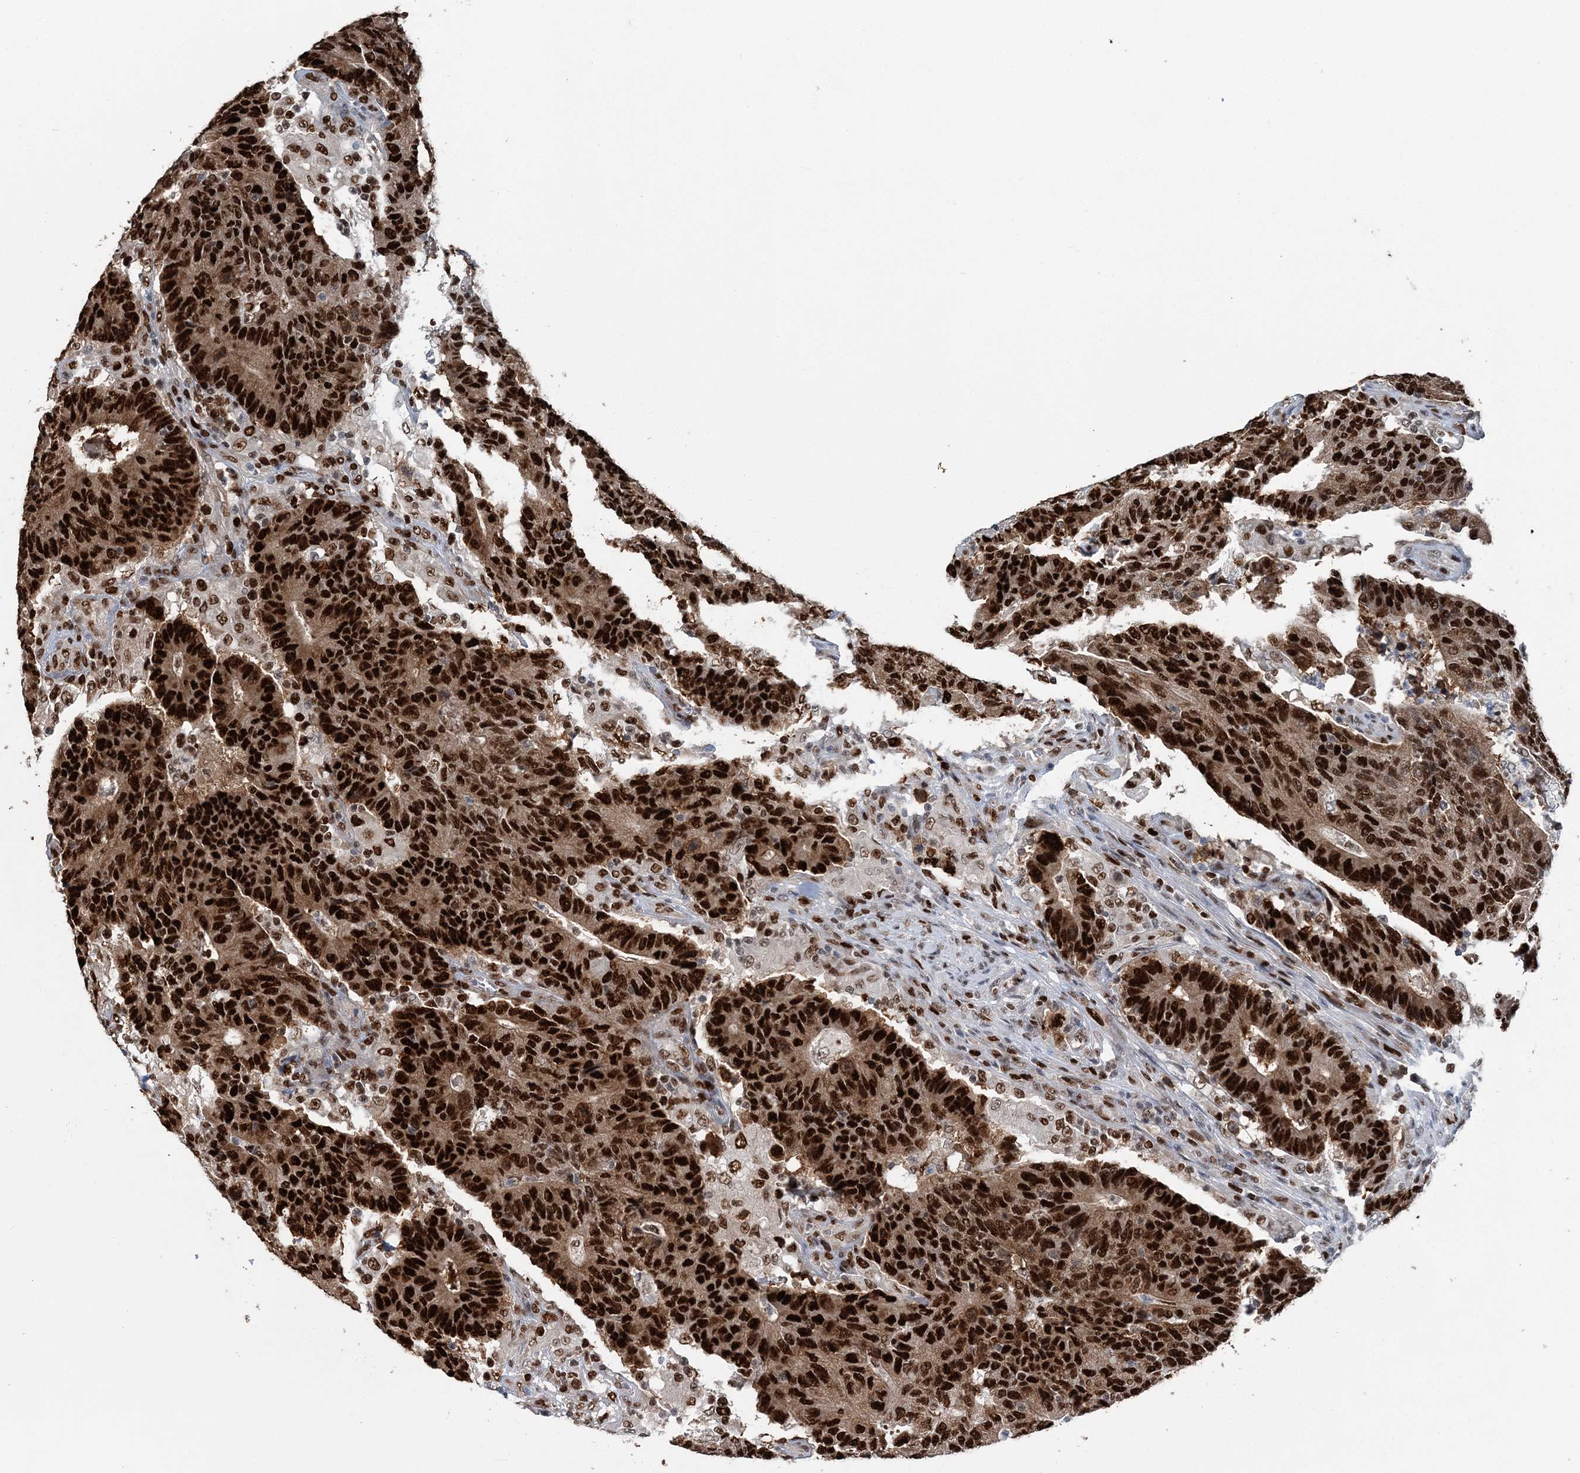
{"staining": {"intensity": "strong", "quantity": ">75%", "location": "nuclear"}, "tissue": "colorectal cancer", "cell_type": "Tumor cells", "image_type": "cancer", "snomed": [{"axis": "morphology", "description": "Normal tissue, NOS"}, {"axis": "morphology", "description": "Adenocarcinoma, NOS"}, {"axis": "topography", "description": "Colon"}], "caption": "This is a micrograph of immunohistochemistry staining of colorectal cancer (adenocarcinoma), which shows strong expression in the nuclear of tumor cells.", "gene": "HAT1", "patient": {"sex": "female", "age": 75}}